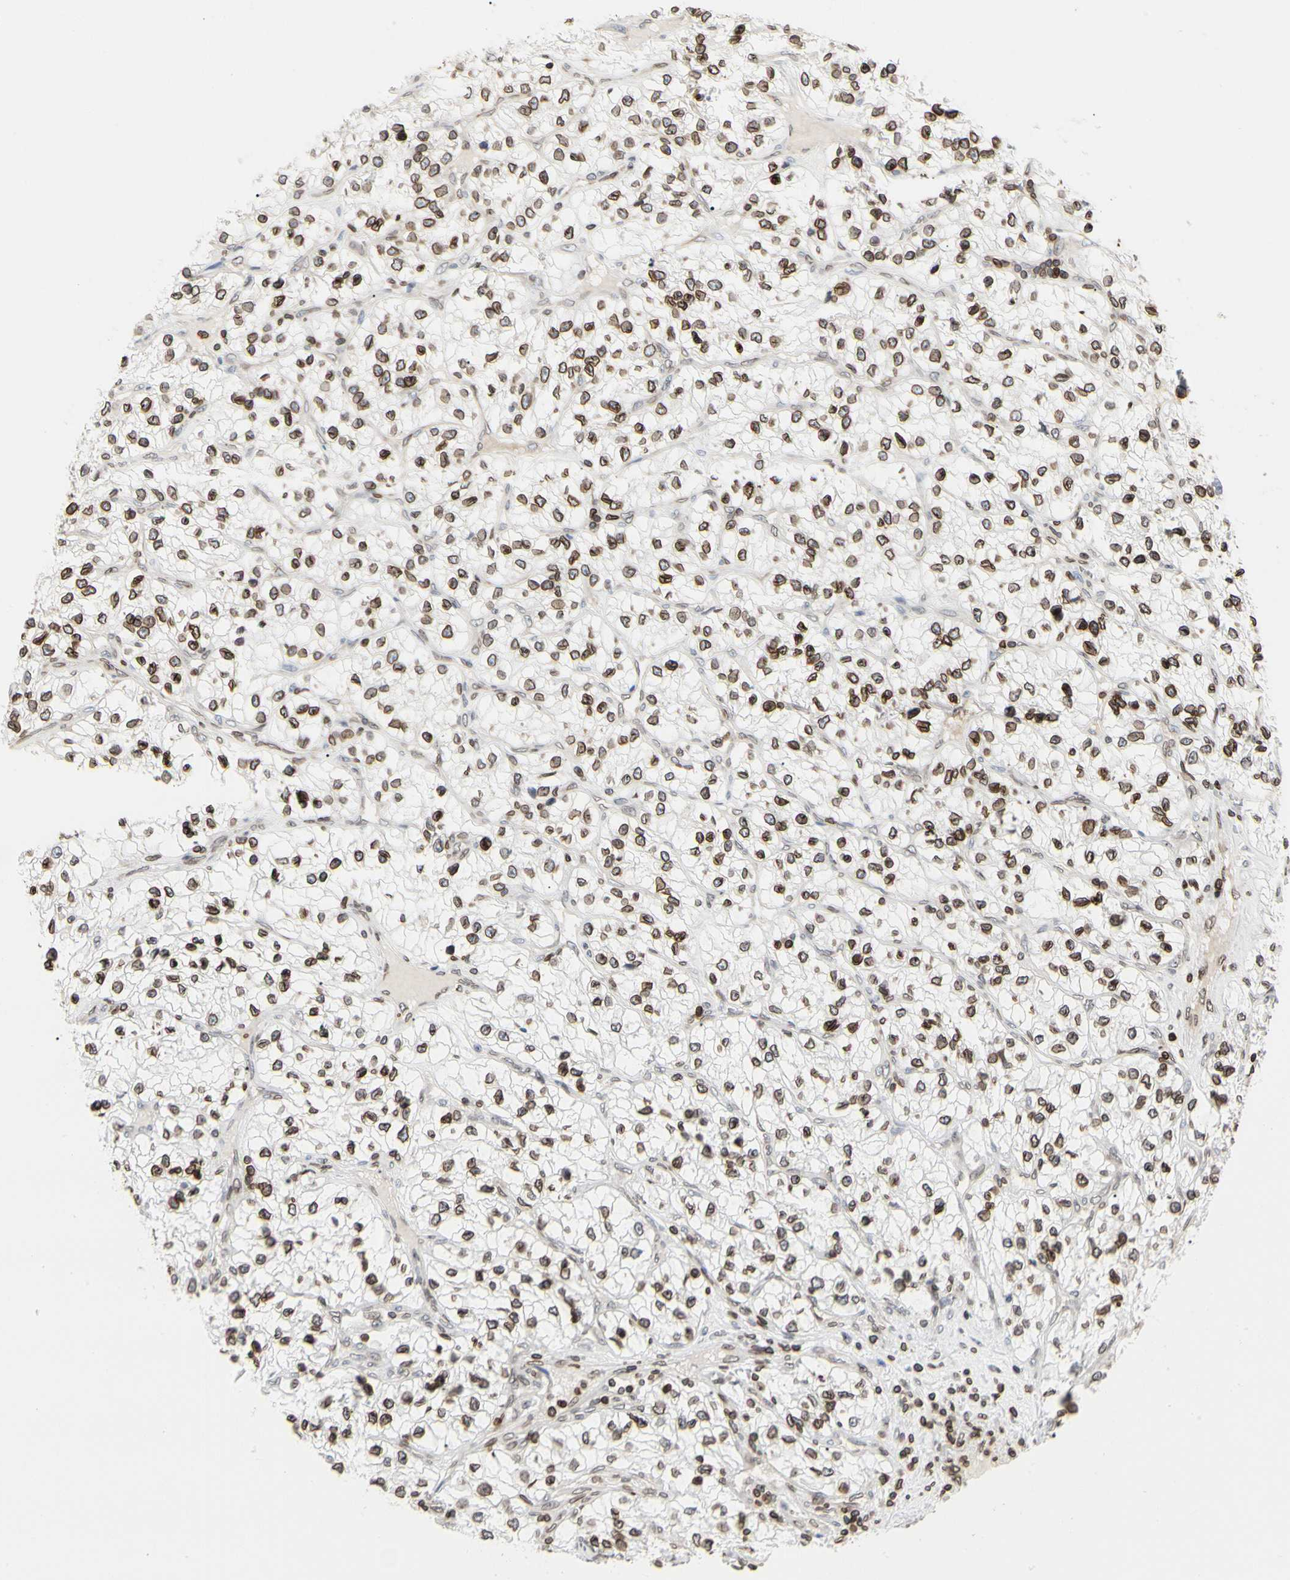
{"staining": {"intensity": "moderate", "quantity": ">75%", "location": "cytoplasmic/membranous,nuclear"}, "tissue": "renal cancer", "cell_type": "Tumor cells", "image_type": "cancer", "snomed": [{"axis": "morphology", "description": "Adenocarcinoma, NOS"}, {"axis": "topography", "description": "Kidney"}], "caption": "Tumor cells exhibit moderate cytoplasmic/membranous and nuclear positivity in approximately >75% of cells in renal adenocarcinoma.", "gene": "TMPO", "patient": {"sex": "female", "age": 57}}